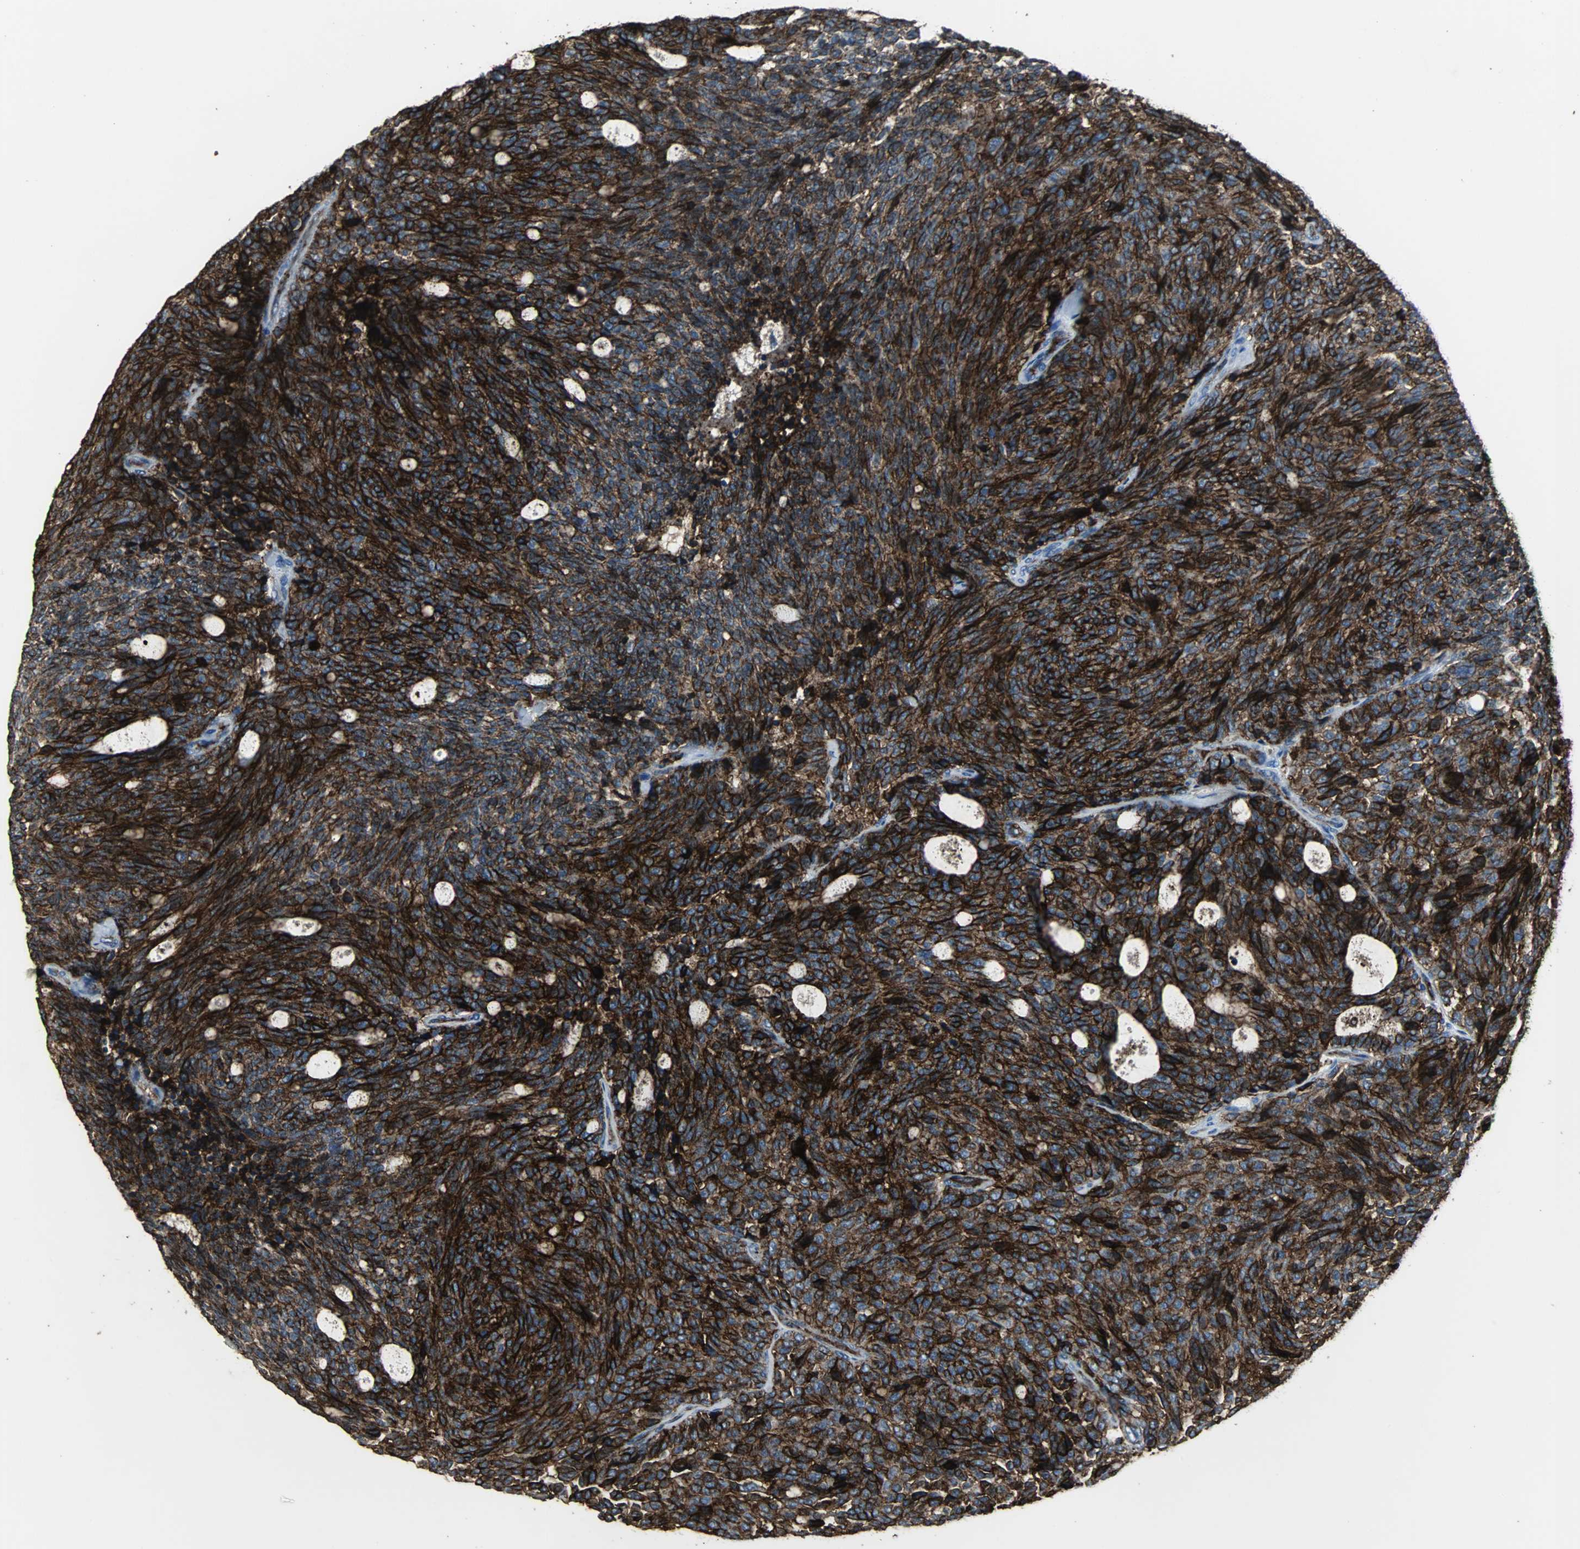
{"staining": {"intensity": "strong", "quantity": ">75%", "location": "cytoplasmic/membranous"}, "tissue": "carcinoid", "cell_type": "Tumor cells", "image_type": "cancer", "snomed": [{"axis": "morphology", "description": "Carcinoid, malignant, NOS"}, {"axis": "topography", "description": "Pancreas"}], "caption": "Tumor cells show strong cytoplasmic/membranous expression in approximately >75% of cells in malignant carcinoid.", "gene": "F11R", "patient": {"sex": "female", "age": 54}}